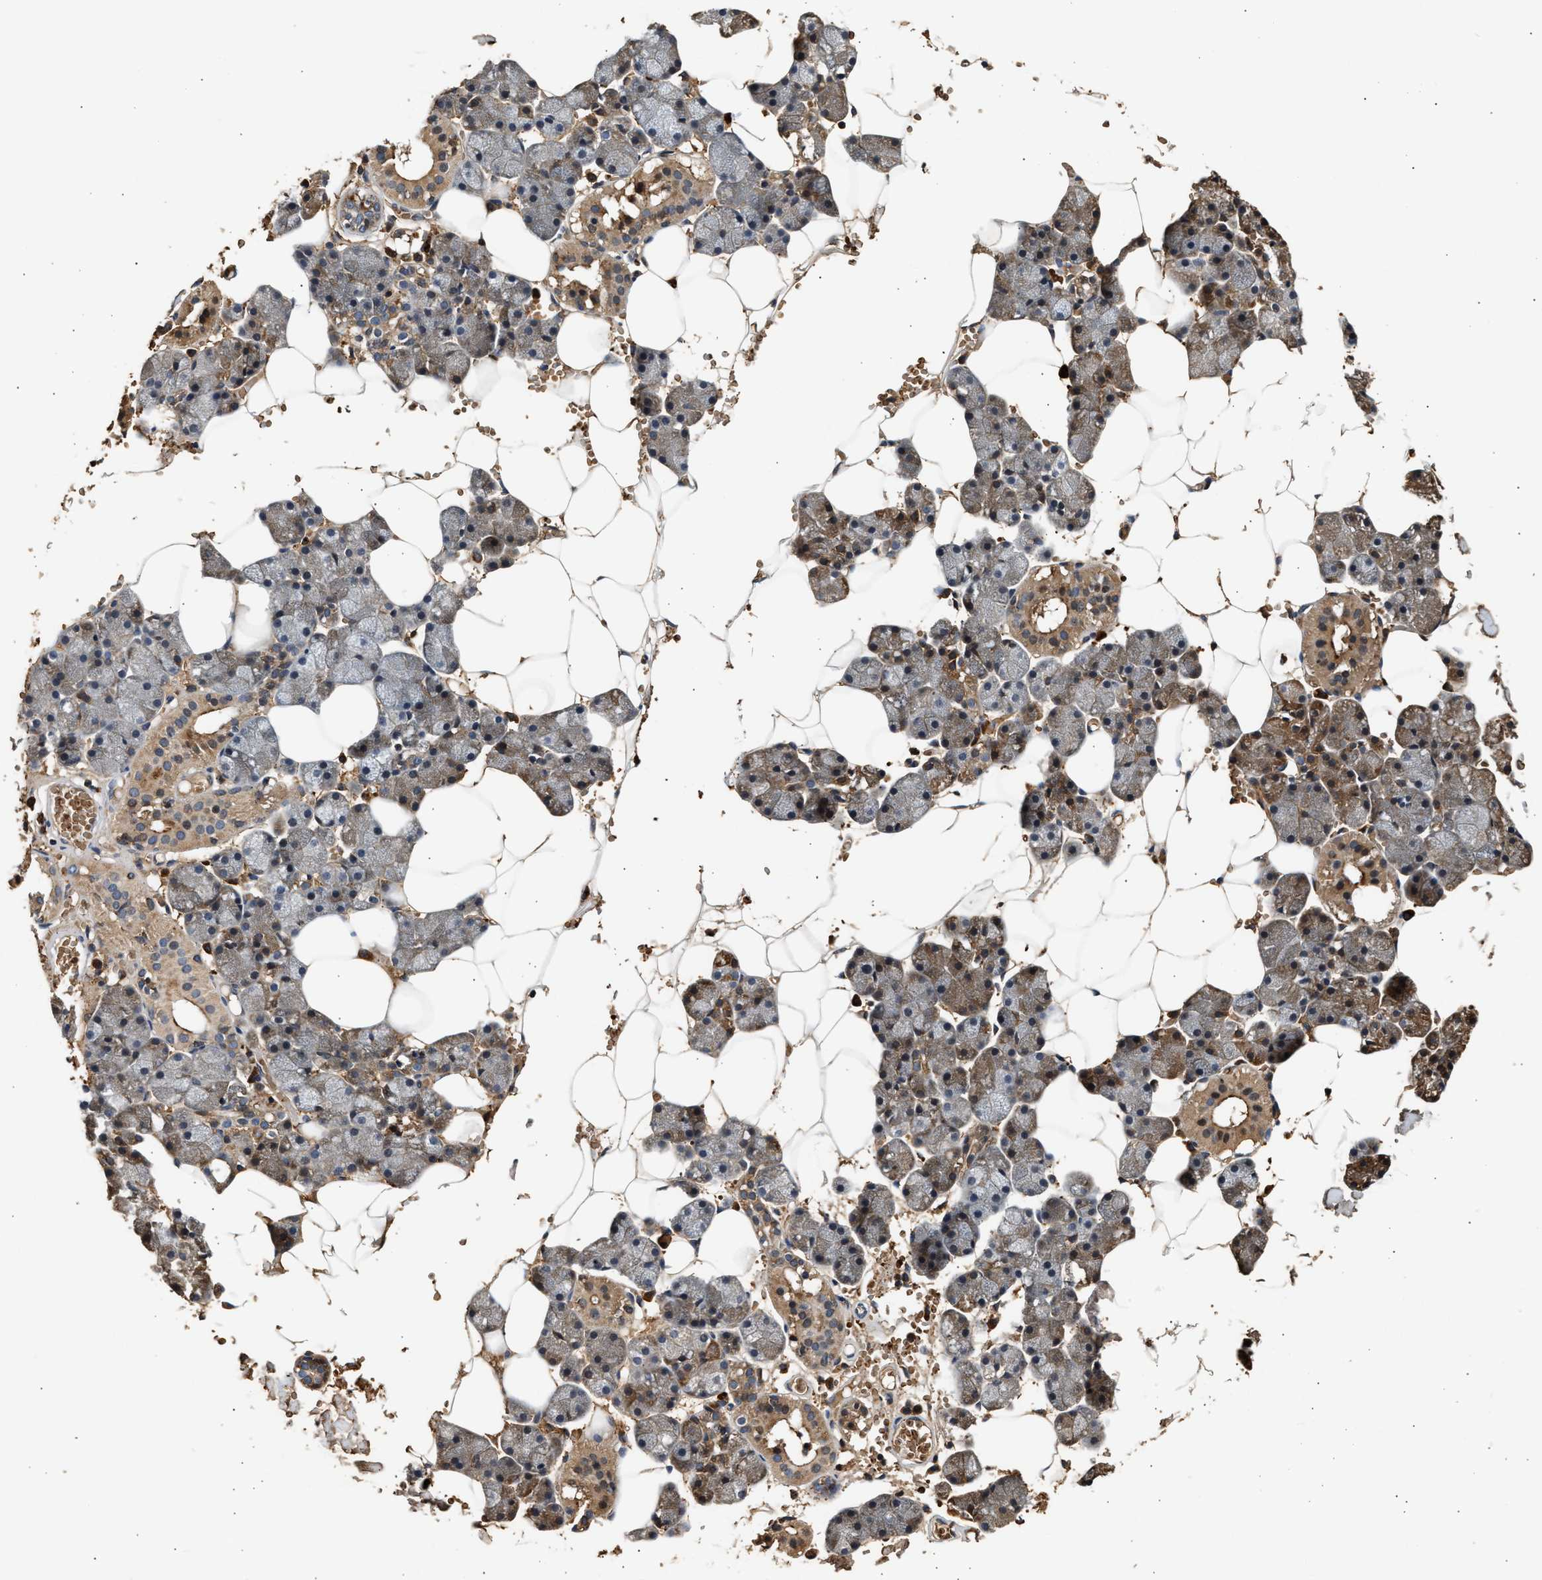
{"staining": {"intensity": "moderate", "quantity": "25%-75%", "location": "cytoplasmic/membranous"}, "tissue": "salivary gland", "cell_type": "Glandular cells", "image_type": "normal", "snomed": [{"axis": "morphology", "description": "Normal tissue, NOS"}, {"axis": "topography", "description": "Salivary gland"}], "caption": "Immunohistochemistry staining of normal salivary gland, which exhibits medium levels of moderate cytoplasmic/membranous expression in approximately 25%-75% of glandular cells indicating moderate cytoplasmic/membranous protein positivity. The staining was performed using DAB (3,3'-diaminobenzidine) (brown) for protein detection and nuclei were counterstained in hematoxylin (blue).", "gene": "PLD3", "patient": {"sex": "male", "age": 62}}